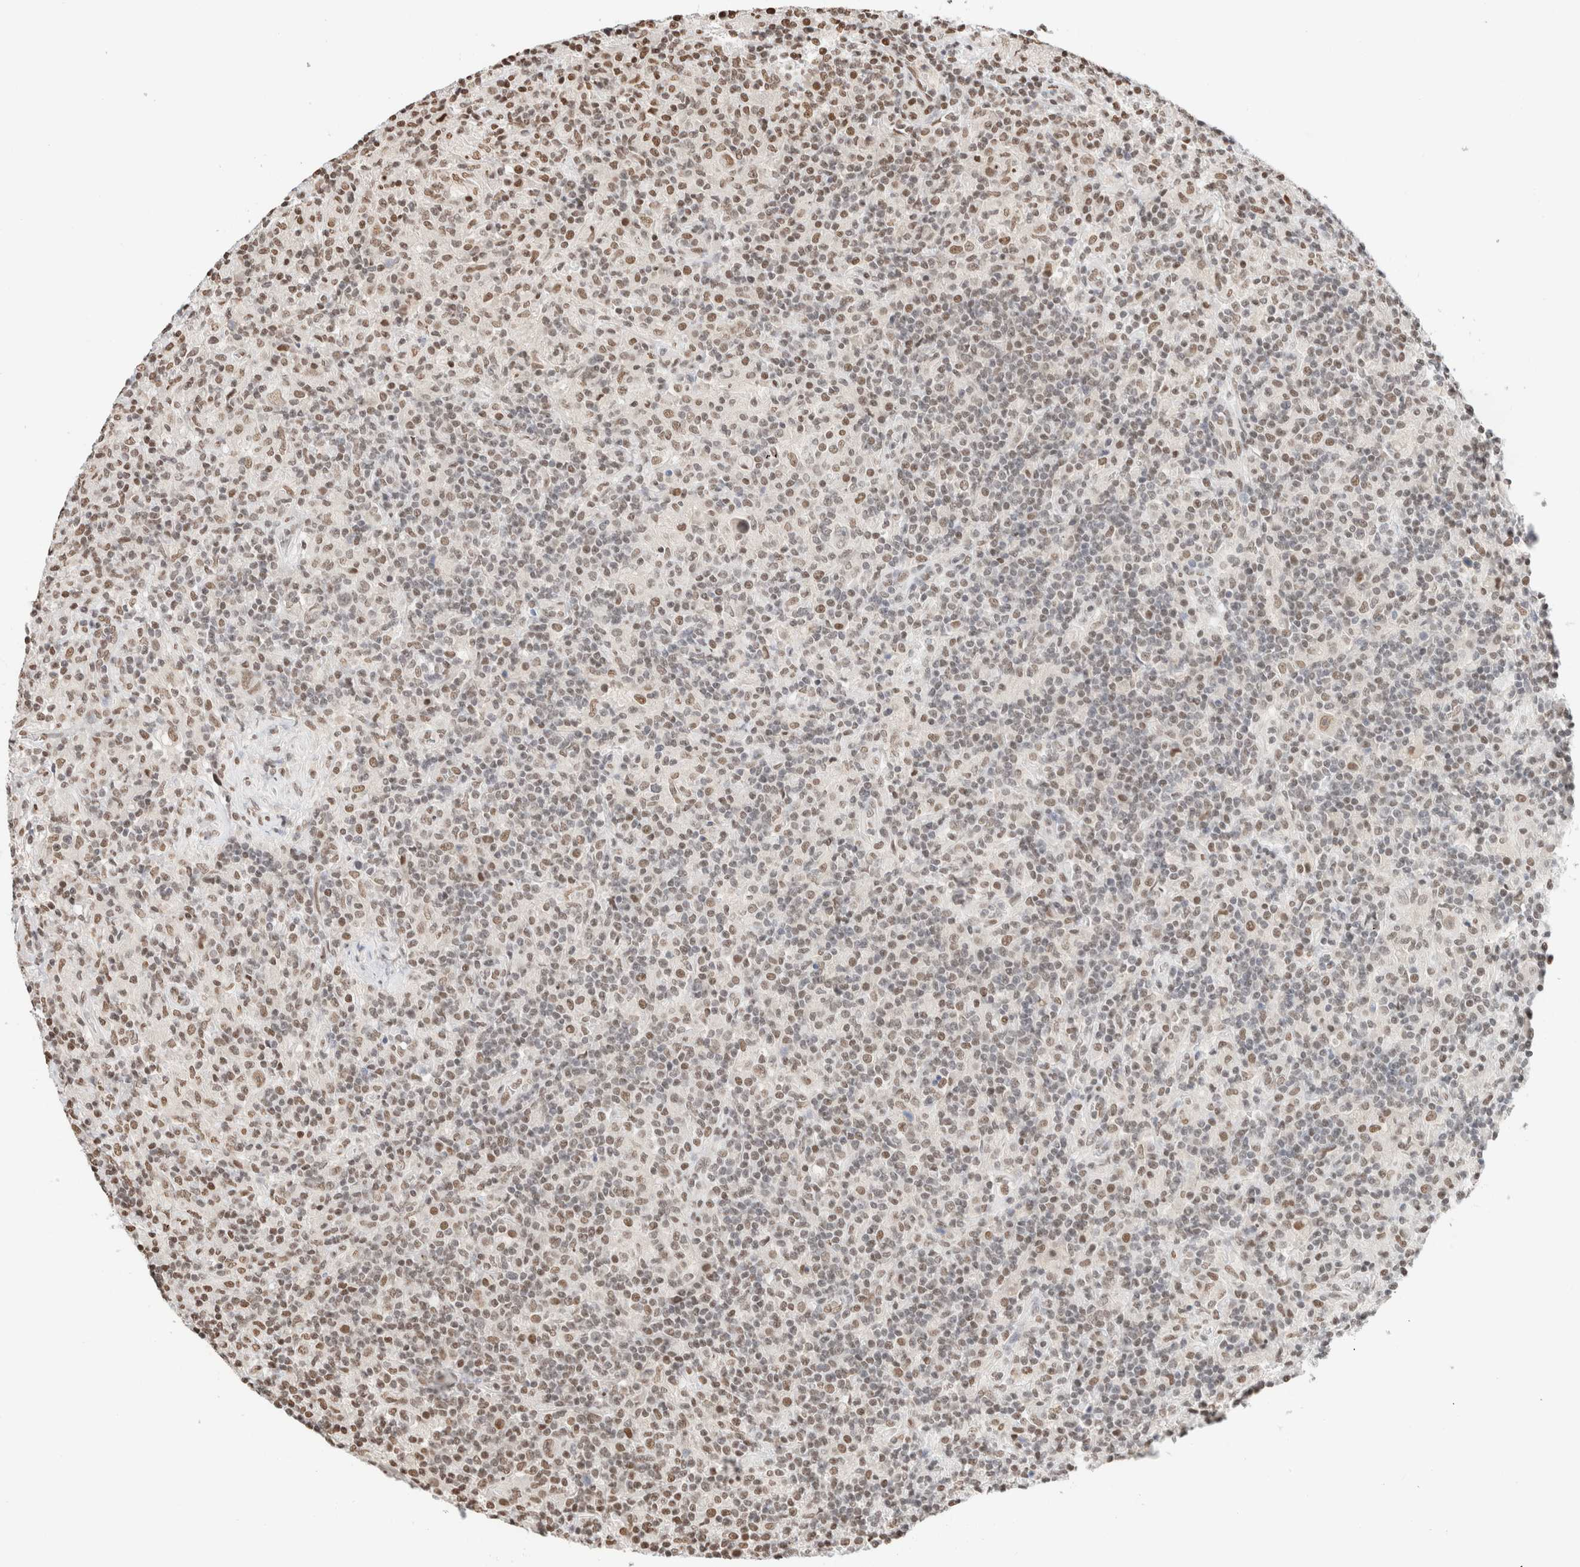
{"staining": {"intensity": "moderate", "quantity": "25%-75%", "location": "nuclear"}, "tissue": "lymphoma", "cell_type": "Tumor cells", "image_type": "cancer", "snomed": [{"axis": "morphology", "description": "Hodgkin's disease, NOS"}, {"axis": "topography", "description": "Lymph node"}], "caption": "Protein staining of lymphoma tissue exhibits moderate nuclear staining in about 25%-75% of tumor cells.", "gene": "SUPT3H", "patient": {"sex": "male", "age": 70}}